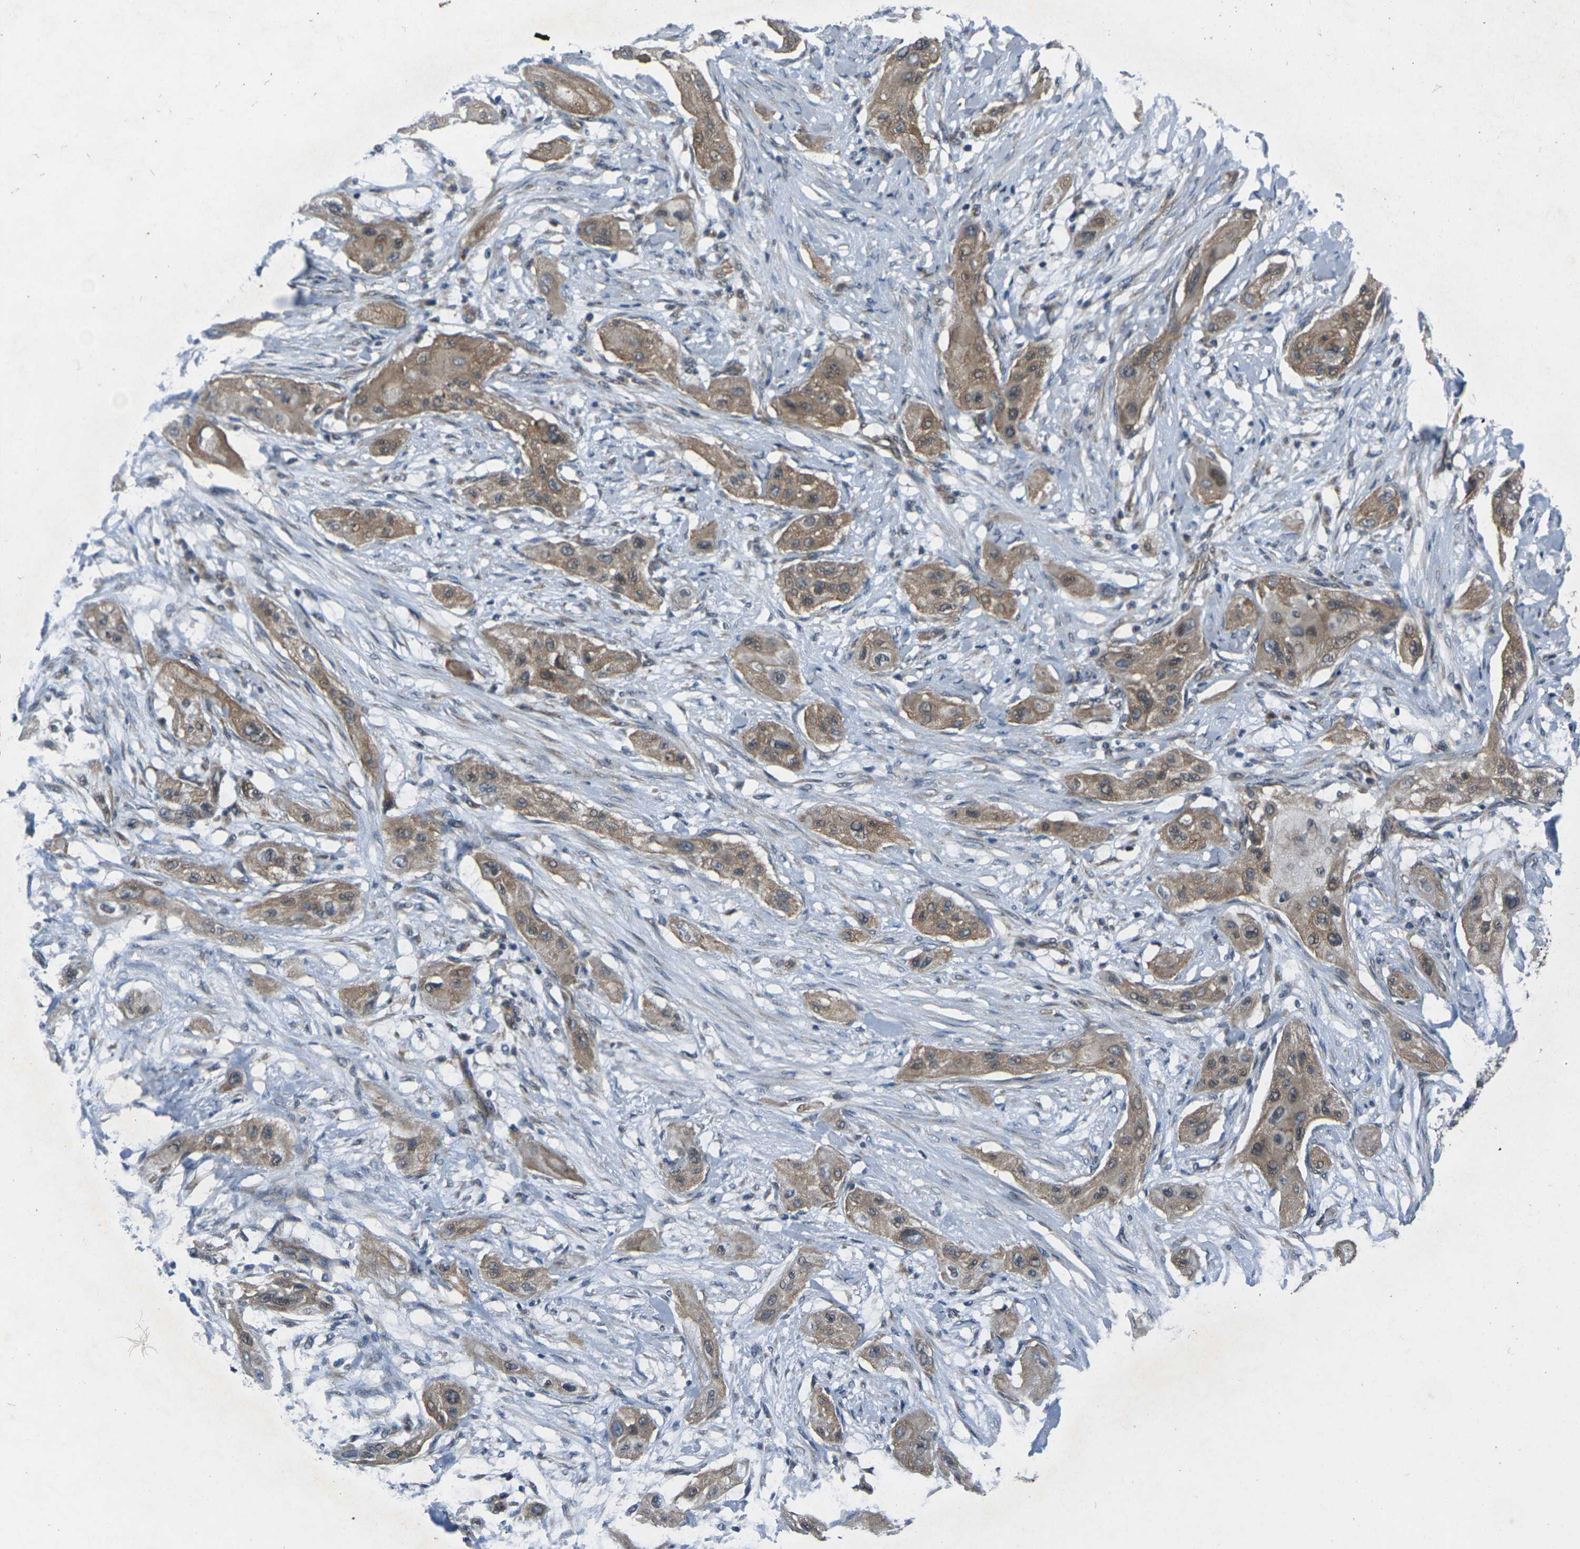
{"staining": {"intensity": "moderate", "quantity": ">75%", "location": "cytoplasmic/membranous"}, "tissue": "lung cancer", "cell_type": "Tumor cells", "image_type": "cancer", "snomed": [{"axis": "morphology", "description": "Squamous cell carcinoma, NOS"}, {"axis": "topography", "description": "Lung"}], "caption": "An image of squamous cell carcinoma (lung) stained for a protein displays moderate cytoplasmic/membranous brown staining in tumor cells.", "gene": "EDNRA", "patient": {"sex": "female", "age": 47}}